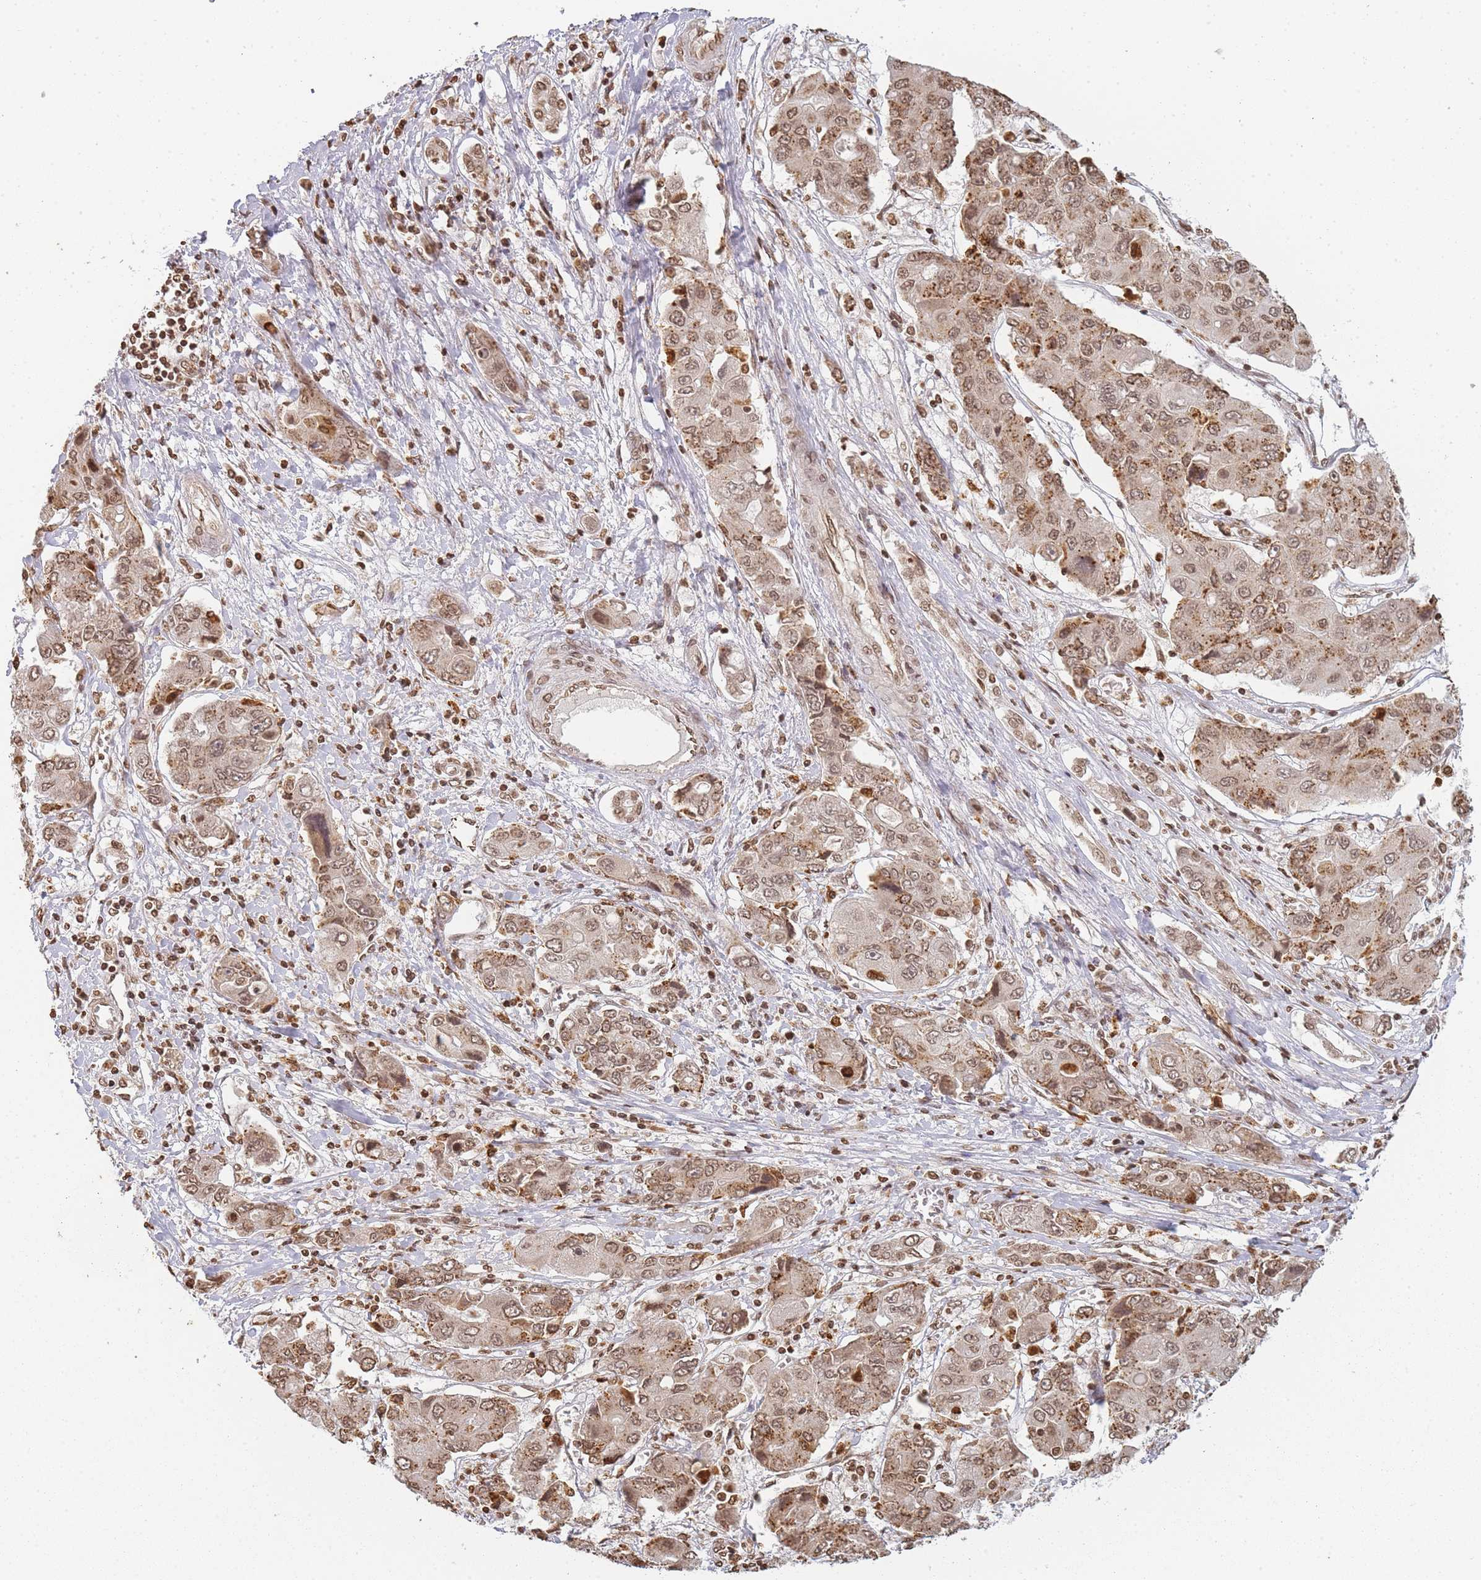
{"staining": {"intensity": "moderate", "quantity": ">75%", "location": "cytoplasmic/membranous,nuclear"}, "tissue": "liver cancer", "cell_type": "Tumor cells", "image_type": "cancer", "snomed": [{"axis": "morphology", "description": "Cholangiocarcinoma"}, {"axis": "topography", "description": "Liver"}], "caption": "Immunohistochemical staining of liver cholangiocarcinoma displays medium levels of moderate cytoplasmic/membranous and nuclear staining in approximately >75% of tumor cells. Nuclei are stained in blue.", "gene": "WWTR1", "patient": {"sex": "male", "age": 67}}